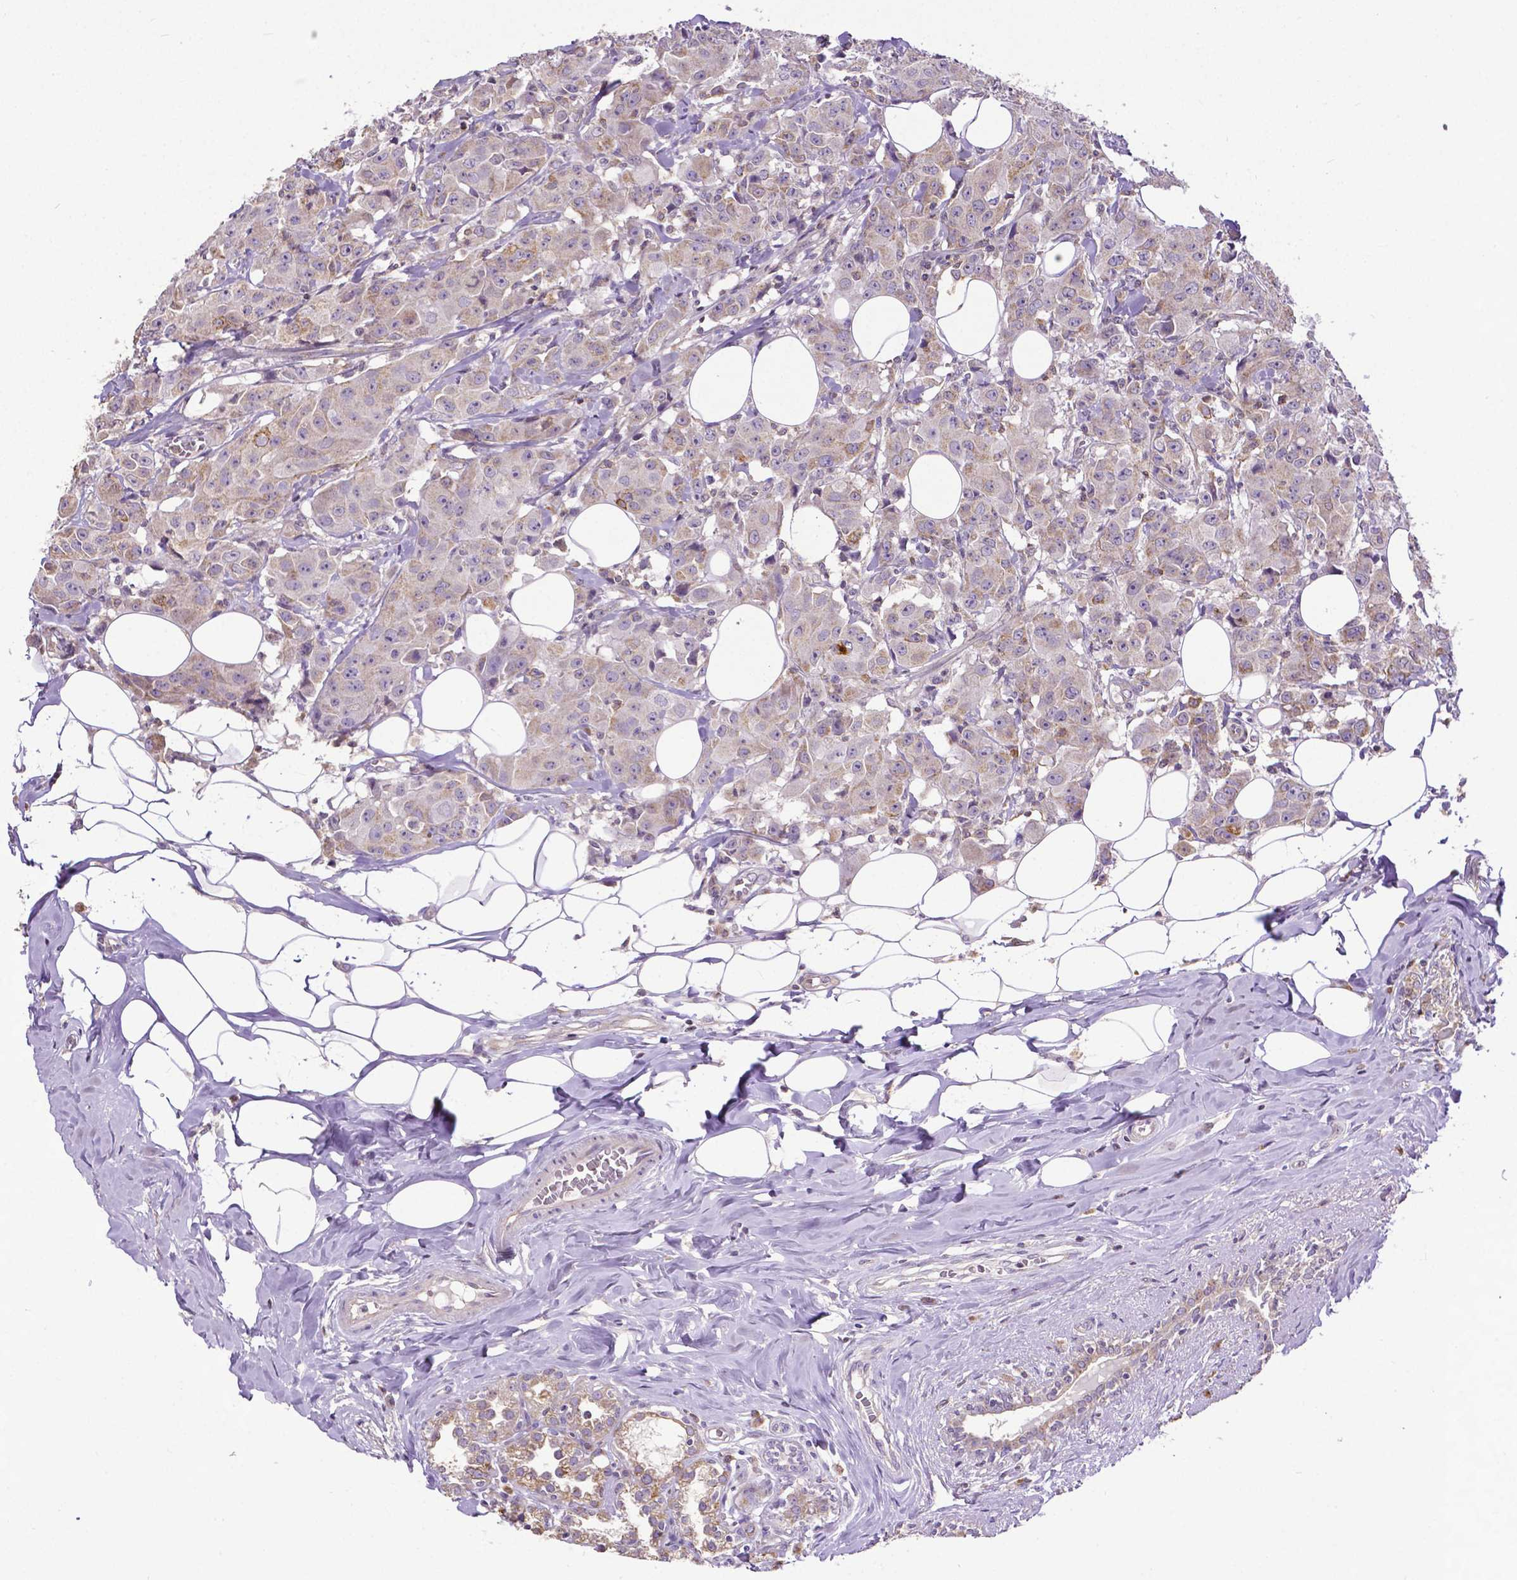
{"staining": {"intensity": "weak", "quantity": ">75%", "location": "cytoplasmic/membranous"}, "tissue": "breast cancer", "cell_type": "Tumor cells", "image_type": "cancer", "snomed": [{"axis": "morphology", "description": "Normal tissue, NOS"}, {"axis": "morphology", "description": "Duct carcinoma"}, {"axis": "topography", "description": "Breast"}], "caption": "This histopathology image reveals IHC staining of breast cancer, with low weak cytoplasmic/membranous staining in about >75% of tumor cells.", "gene": "MCL1", "patient": {"sex": "female", "age": 43}}